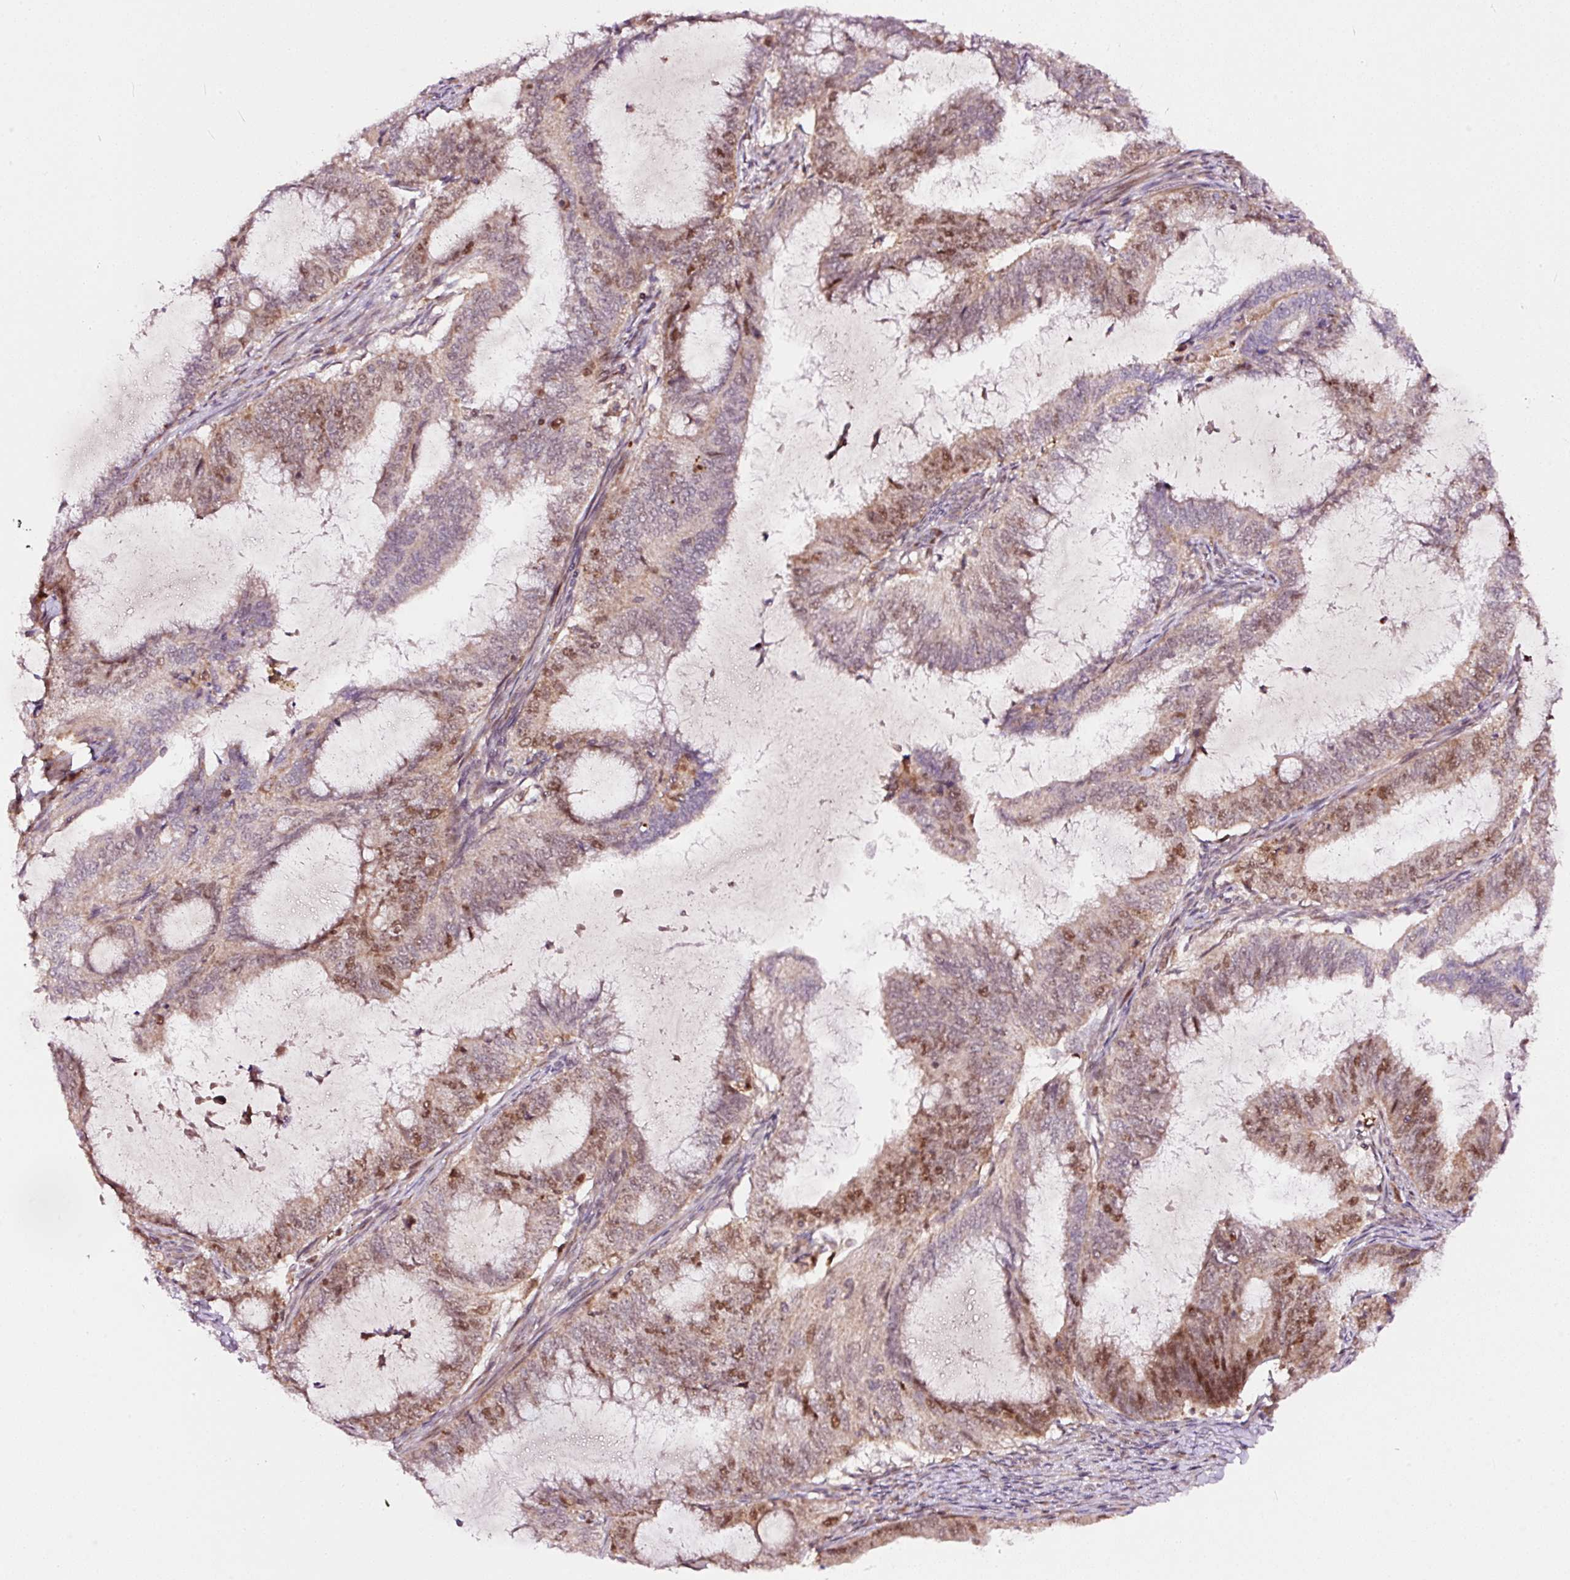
{"staining": {"intensity": "moderate", "quantity": "<25%", "location": "nuclear"}, "tissue": "endometrial cancer", "cell_type": "Tumor cells", "image_type": "cancer", "snomed": [{"axis": "morphology", "description": "Adenocarcinoma, NOS"}, {"axis": "topography", "description": "Endometrium"}], "caption": "Endometrial adenocarcinoma stained with immunohistochemistry (IHC) shows moderate nuclear expression in approximately <25% of tumor cells. The protein of interest is shown in brown color, while the nuclei are stained blue.", "gene": "RFC4", "patient": {"sex": "female", "age": 51}}